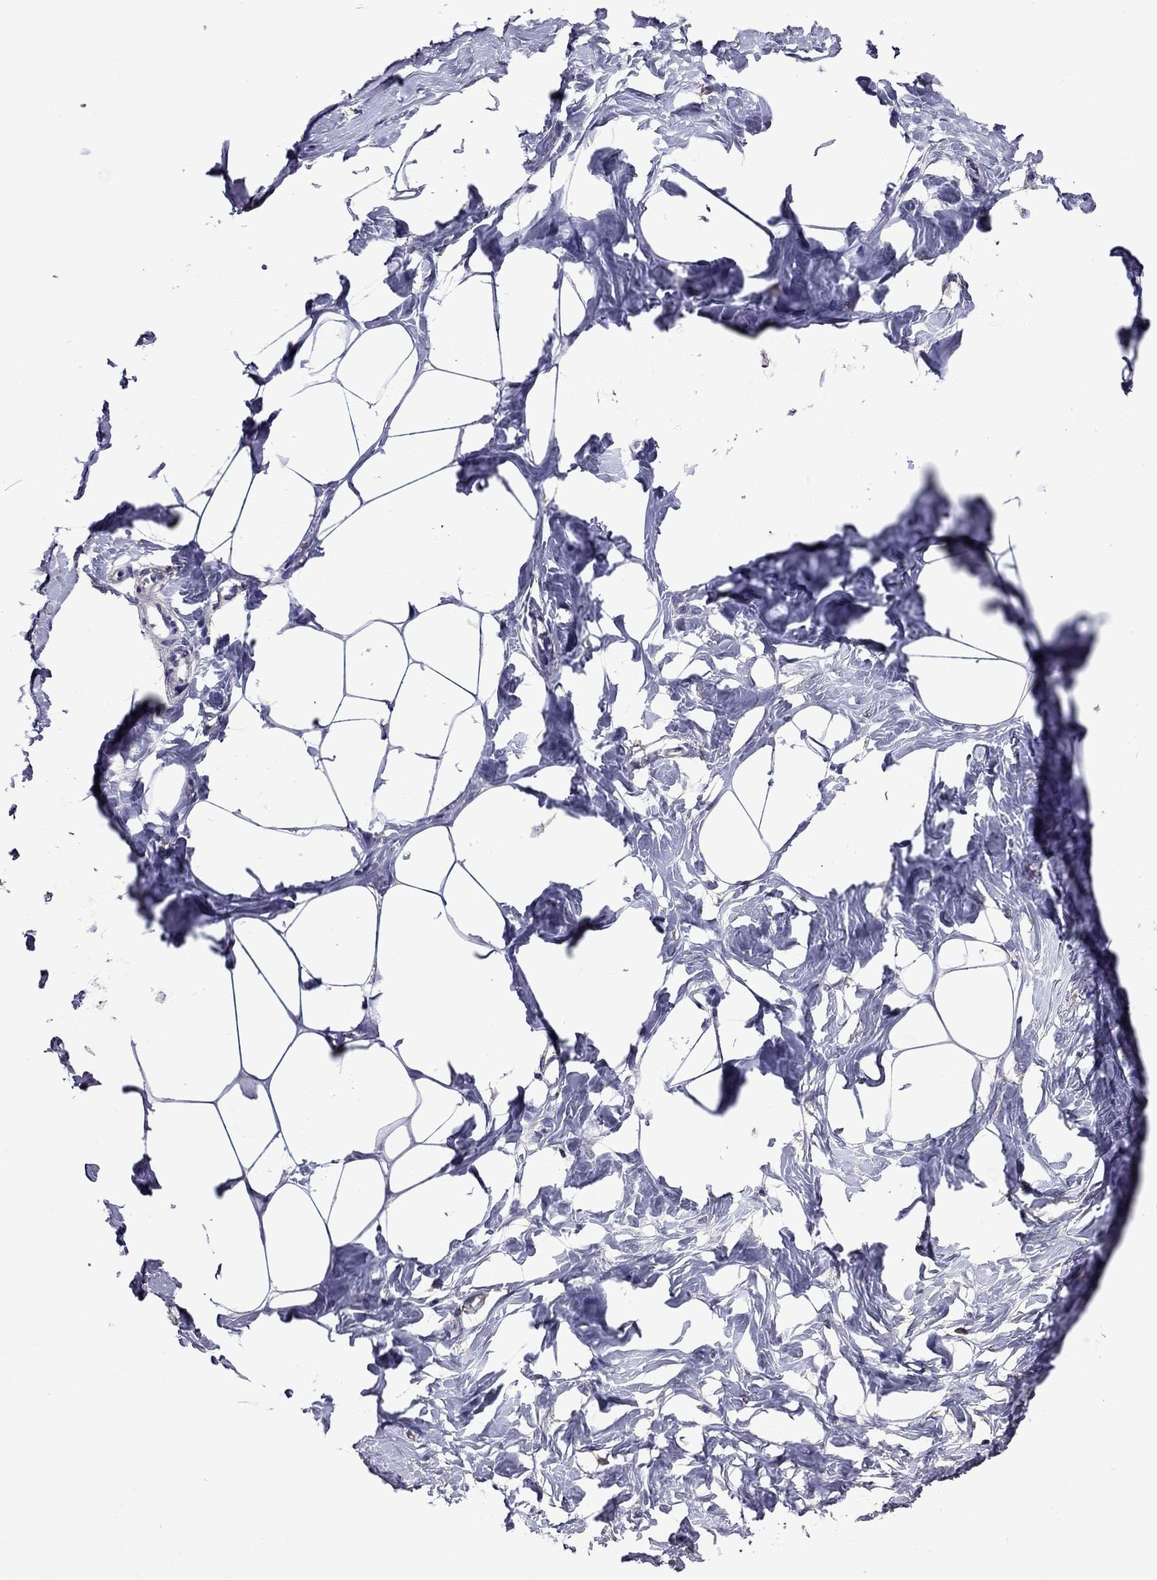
{"staining": {"intensity": "negative", "quantity": "none", "location": "none"}, "tissue": "breast", "cell_type": "Adipocytes", "image_type": "normal", "snomed": [{"axis": "morphology", "description": "Normal tissue, NOS"}, {"axis": "morphology", "description": "Lobular carcinoma, in situ"}, {"axis": "topography", "description": "Breast"}], "caption": "Human breast stained for a protein using IHC demonstrates no expression in adipocytes.", "gene": "NKX3", "patient": {"sex": "female", "age": 35}}